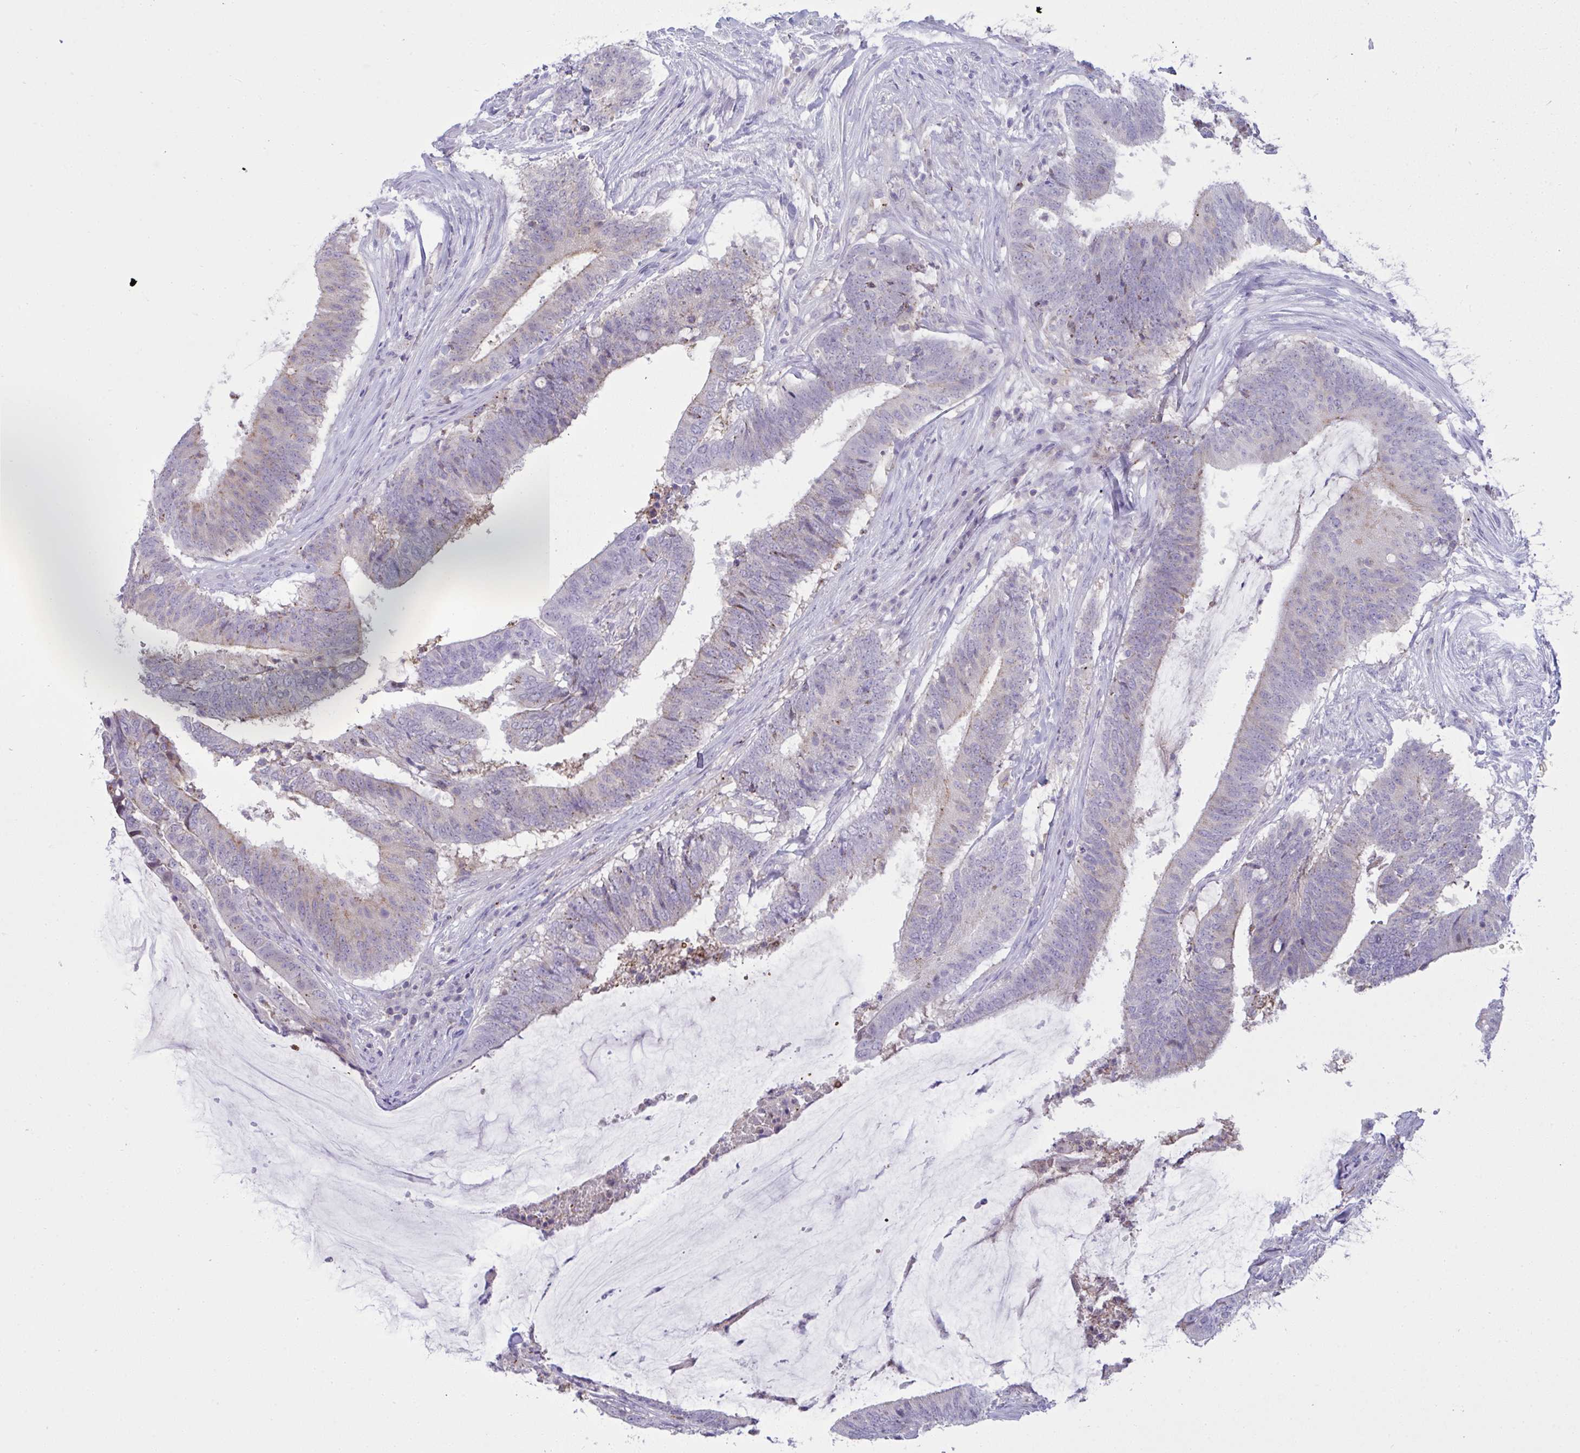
{"staining": {"intensity": "weak", "quantity": "<25%", "location": "cytoplasmic/membranous"}, "tissue": "colorectal cancer", "cell_type": "Tumor cells", "image_type": "cancer", "snomed": [{"axis": "morphology", "description": "Adenocarcinoma, NOS"}, {"axis": "topography", "description": "Colon"}], "caption": "The histopathology image demonstrates no significant expression in tumor cells of adenocarcinoma (colorectal).", "gene": "RGPD5", "patient": {"sex": "female", "age": 43}}